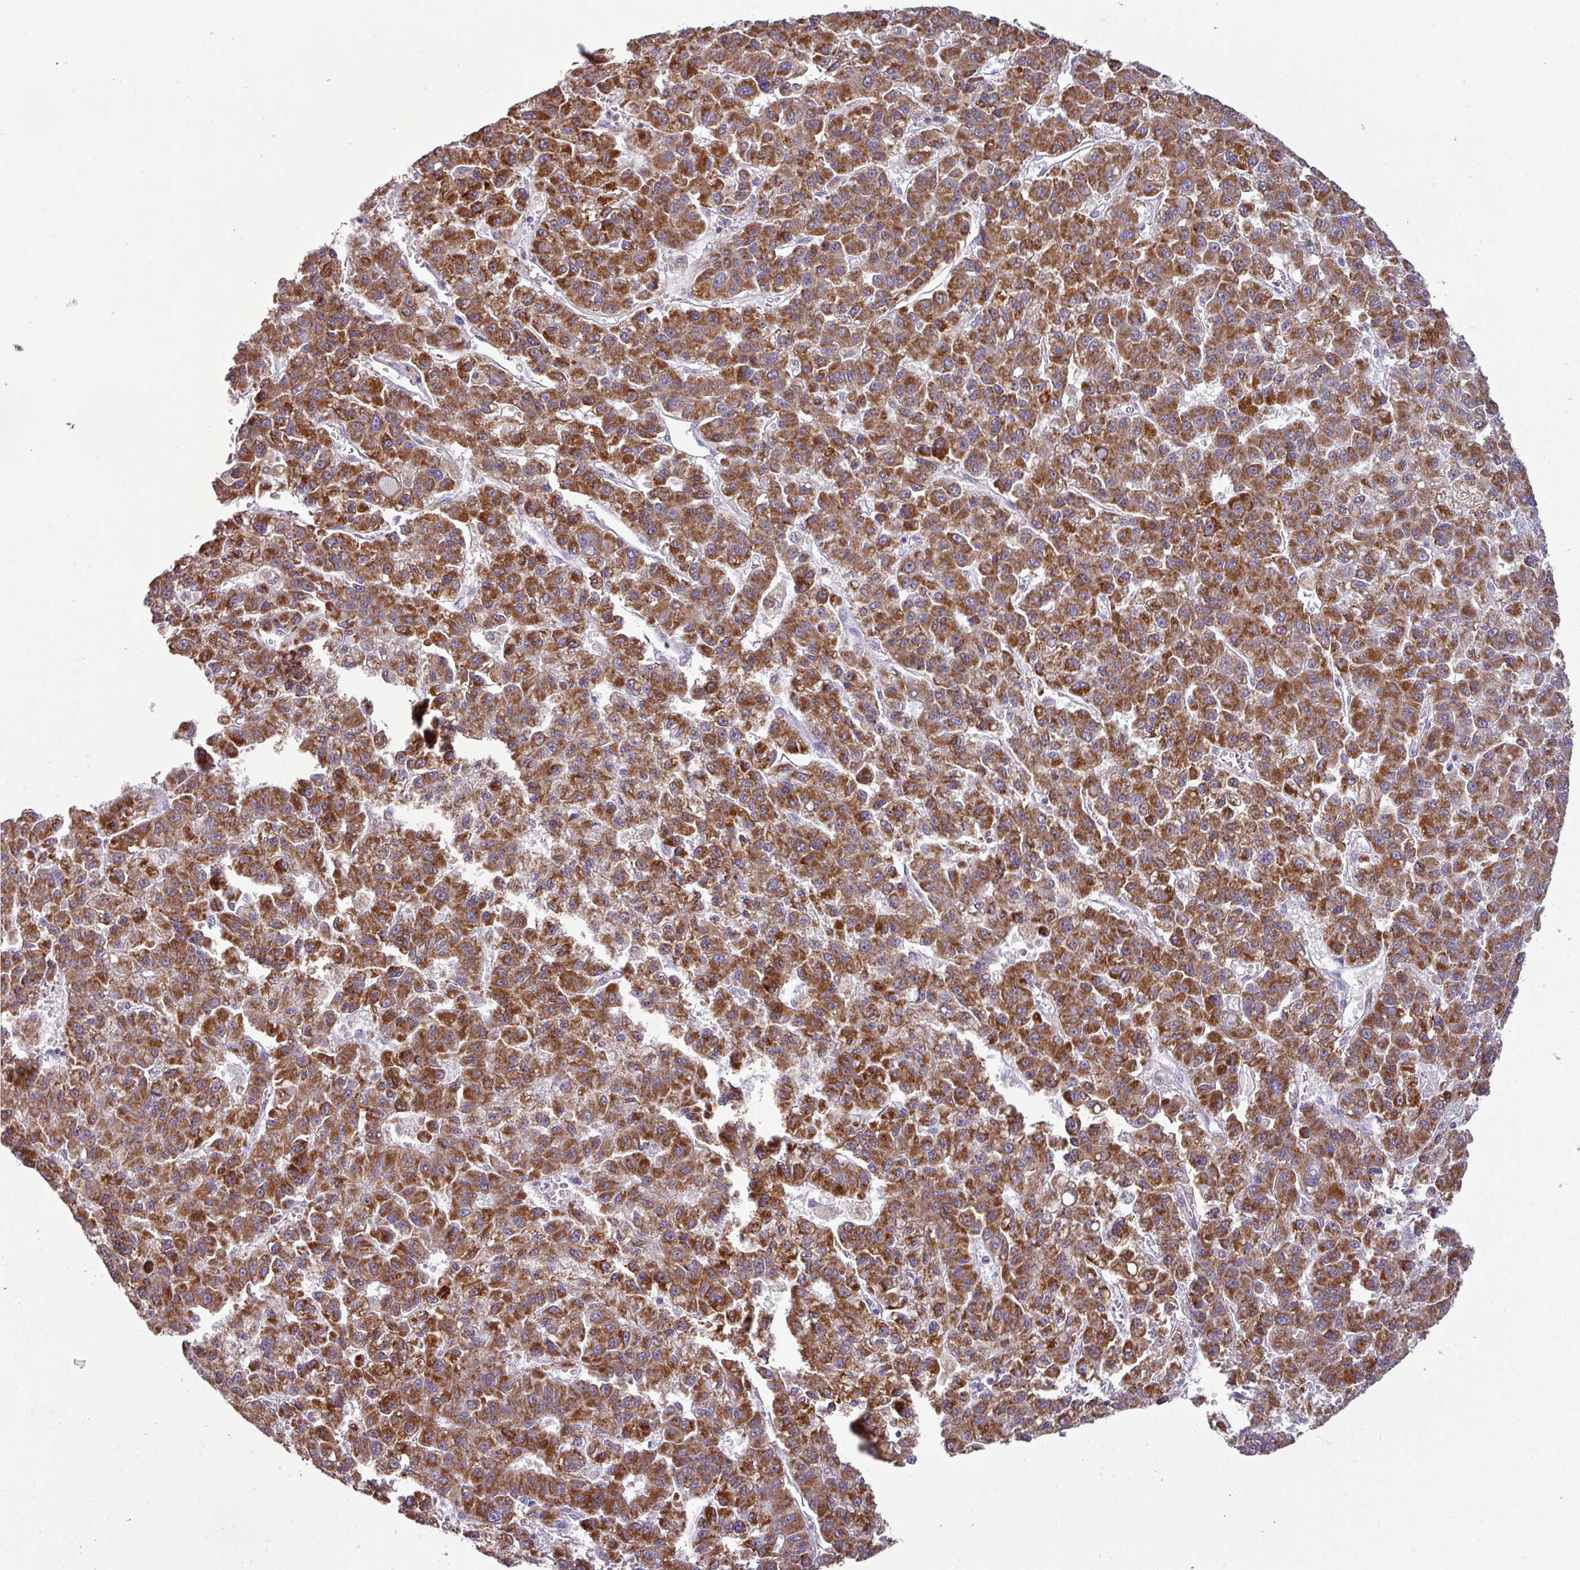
{"staining": {"intensity": "strong", "quantity": ">75%", "location": "cytoplasmic/membranous"}, "tissue": "liver cancer", "cell_type": "Tumor cells", "image_type": "cancer", "snomed": [{"axis": "morphology", "description": "Carcinoma, Hepatocellular, NOS"}, {"axis": "topography", "description": "Liver"}], "caption": "The immunohistochemical stain highlights strong cytoplasmic/membranous expression in tumor cells of hepatocellular carcinoma (liver) tissue.", "gene": "TRAPPC1", "patient": {"sex": "male", "age": 70}}